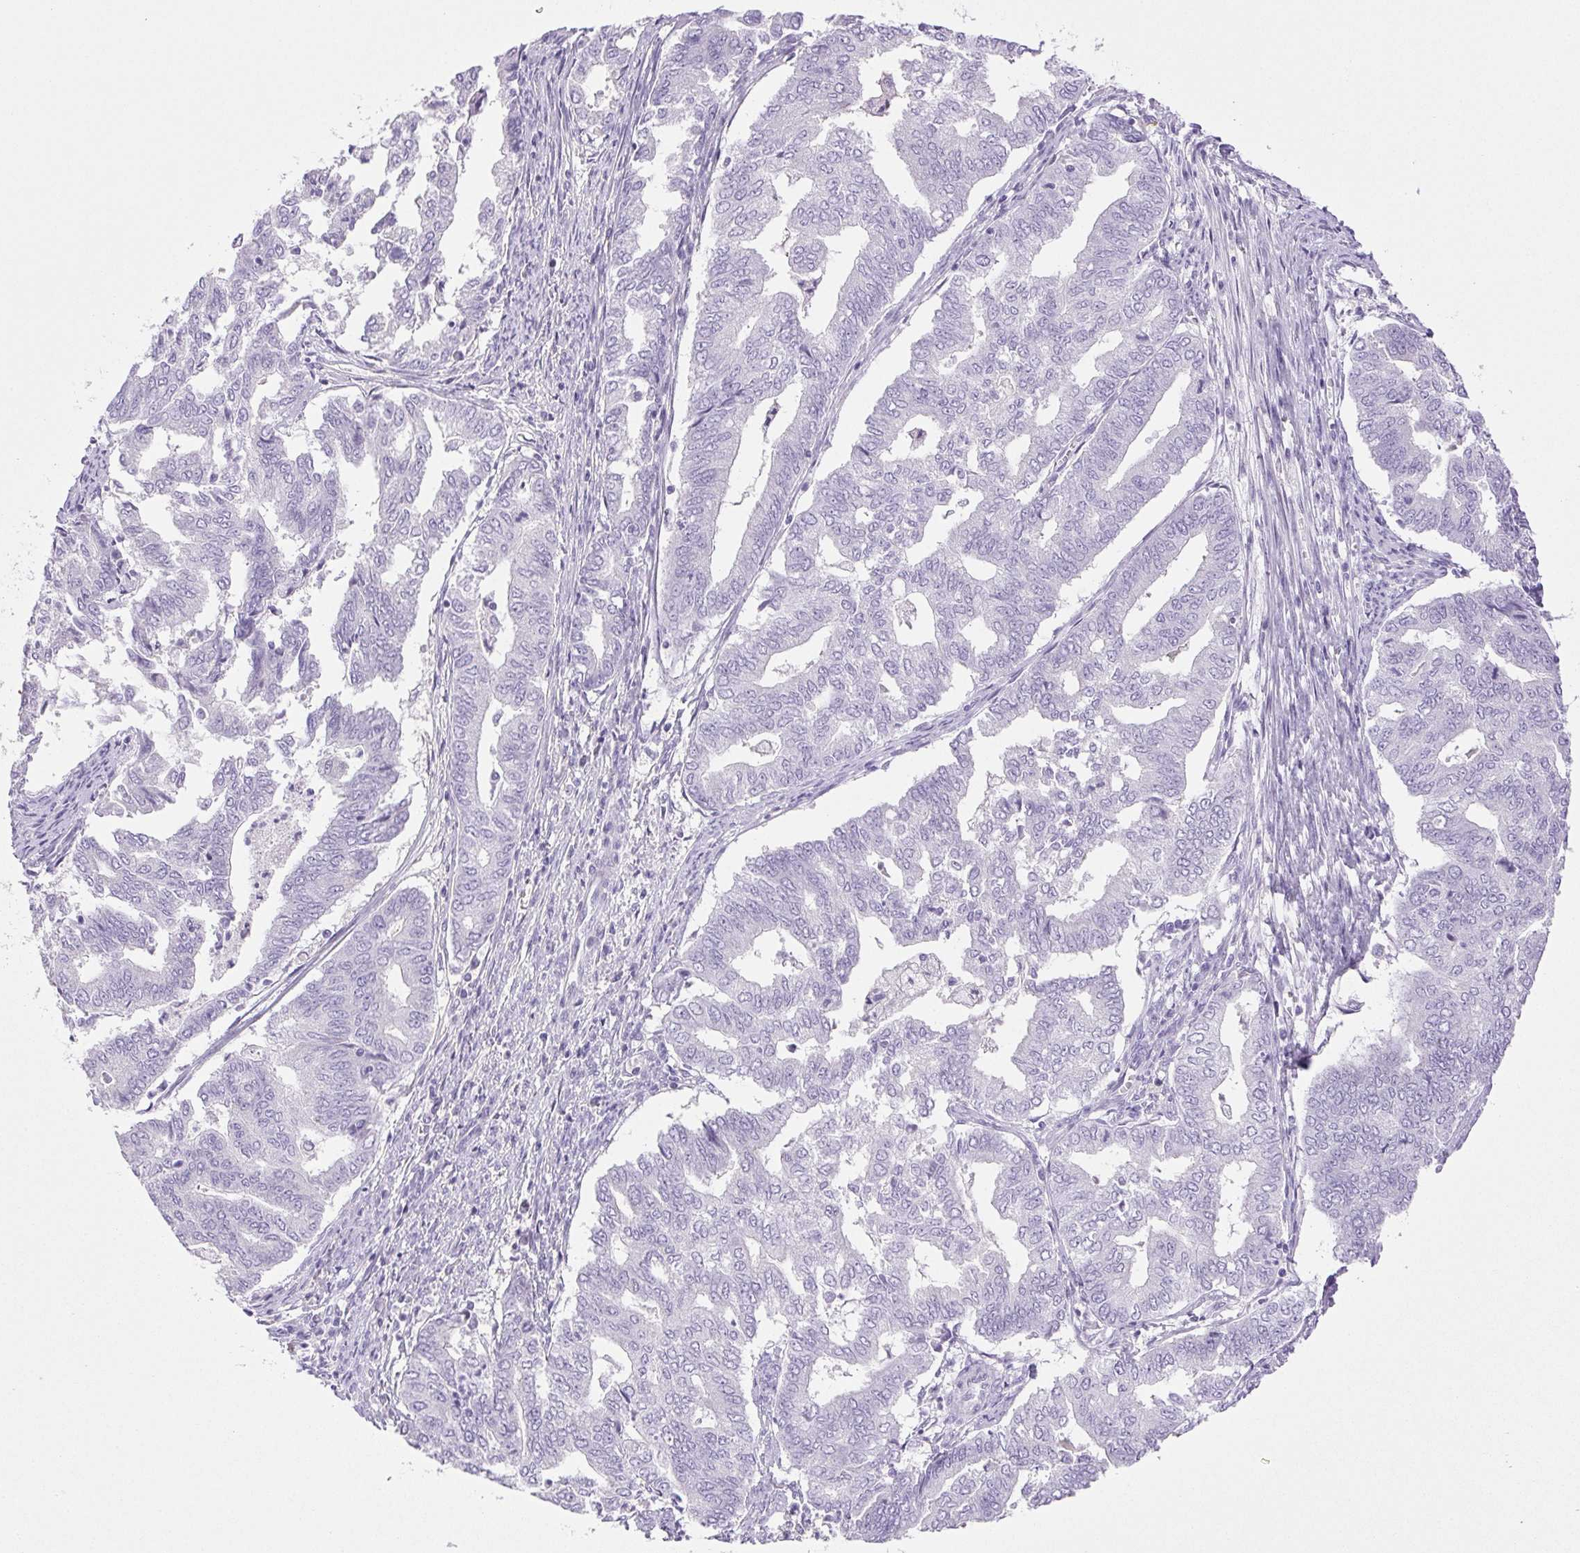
{"staining": {"intensity": "negative", "quantity": "none", "location": "none"}, "tissue": "endometrial cancer", "cell_type": "Tumor cells", "image_type": "cancer", "snomed": [{"axis": "morphology", "description": "Adenocarcinoma, NOS"}, {"axis": "topography", "description": "Endometrium"}], "caption": "The micrograph shows no staining of tumor cells in endometrial adenocarcinoma. (DAB IHC with hematoxylin counter stain).", "gene": "PAPPA2", "patient": {"sex": "female", "age": 79}}